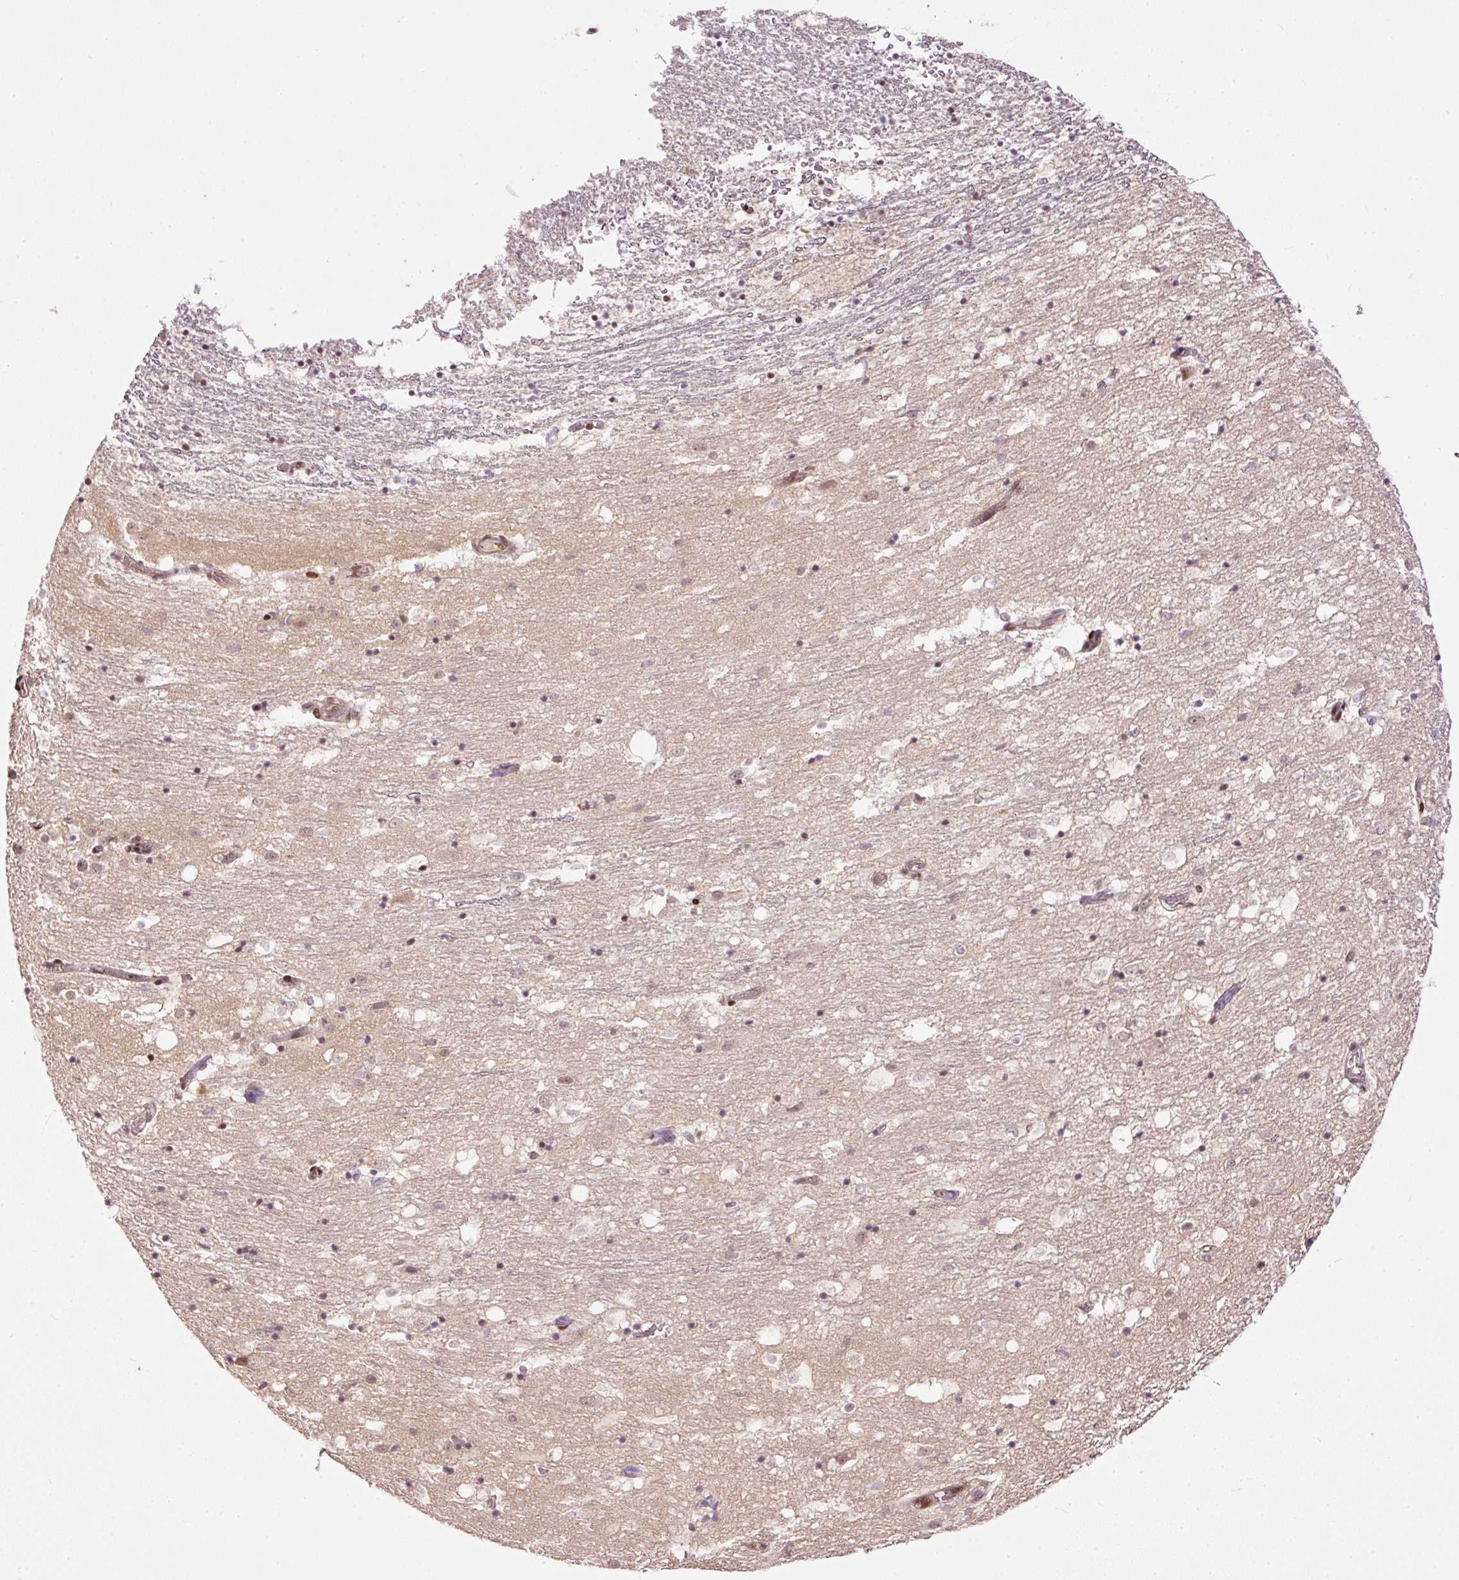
{"staining": {"intensity": "moderate", "quantity": "25%-75%", "location": "nuclear"}, "tissue": "caudate", "cell_type": "Glial cells", "image_type": "normal", "snomed": [{"axis": "morphology", "description": "Normal tissue, NOS"}, {"axis": "topography", "description": "Lateral ventricle wall"}], "caption": "Benign caudate shows moderate nuclear expression in approximately 25%-75% of glial cells.", "gene": "ZNF778", "patient": {"sex": "male", "age": 58}}